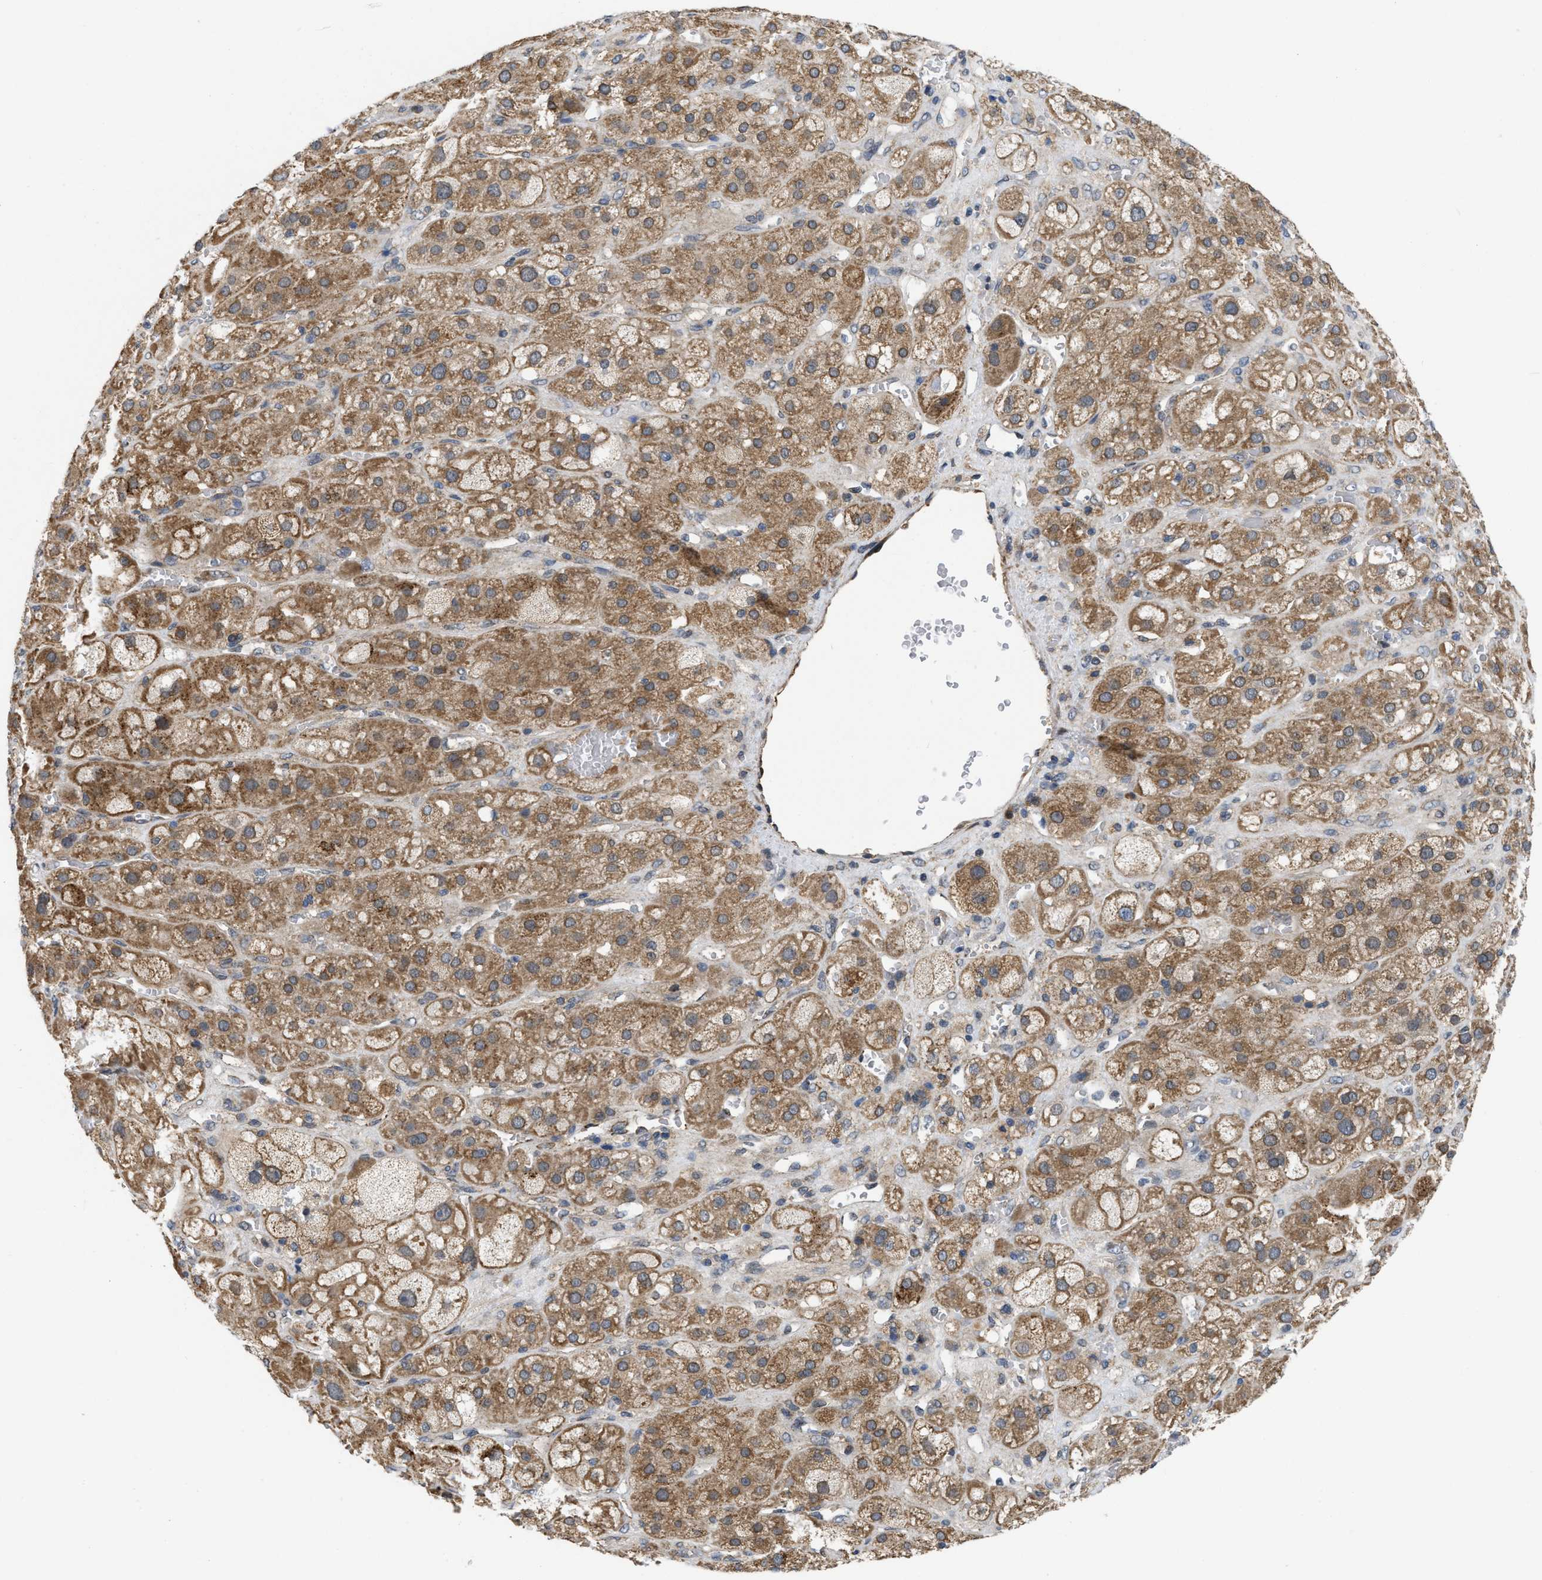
{"staining": {"intensity": "moderate", "quantity": ">75%", "location": "cytoplasmic/membranous"}, "tissue": "adrenal gland", "cell_type": "Glandular cells", "image_type": "normal", "snomed": [{"axis": "morphology", "description": "Normal tissue, NOS"}, {"axis": "topography", "description": "Adrenal gland"}], "caption": "This is a histology image of immunohistochemistry staining of benign adrenal gland, which shows moderate staining in the cytoplasmic/membranous of glandular cells.", "gene": "EOGT", "patient": {"sex": "female", "age": 47}}